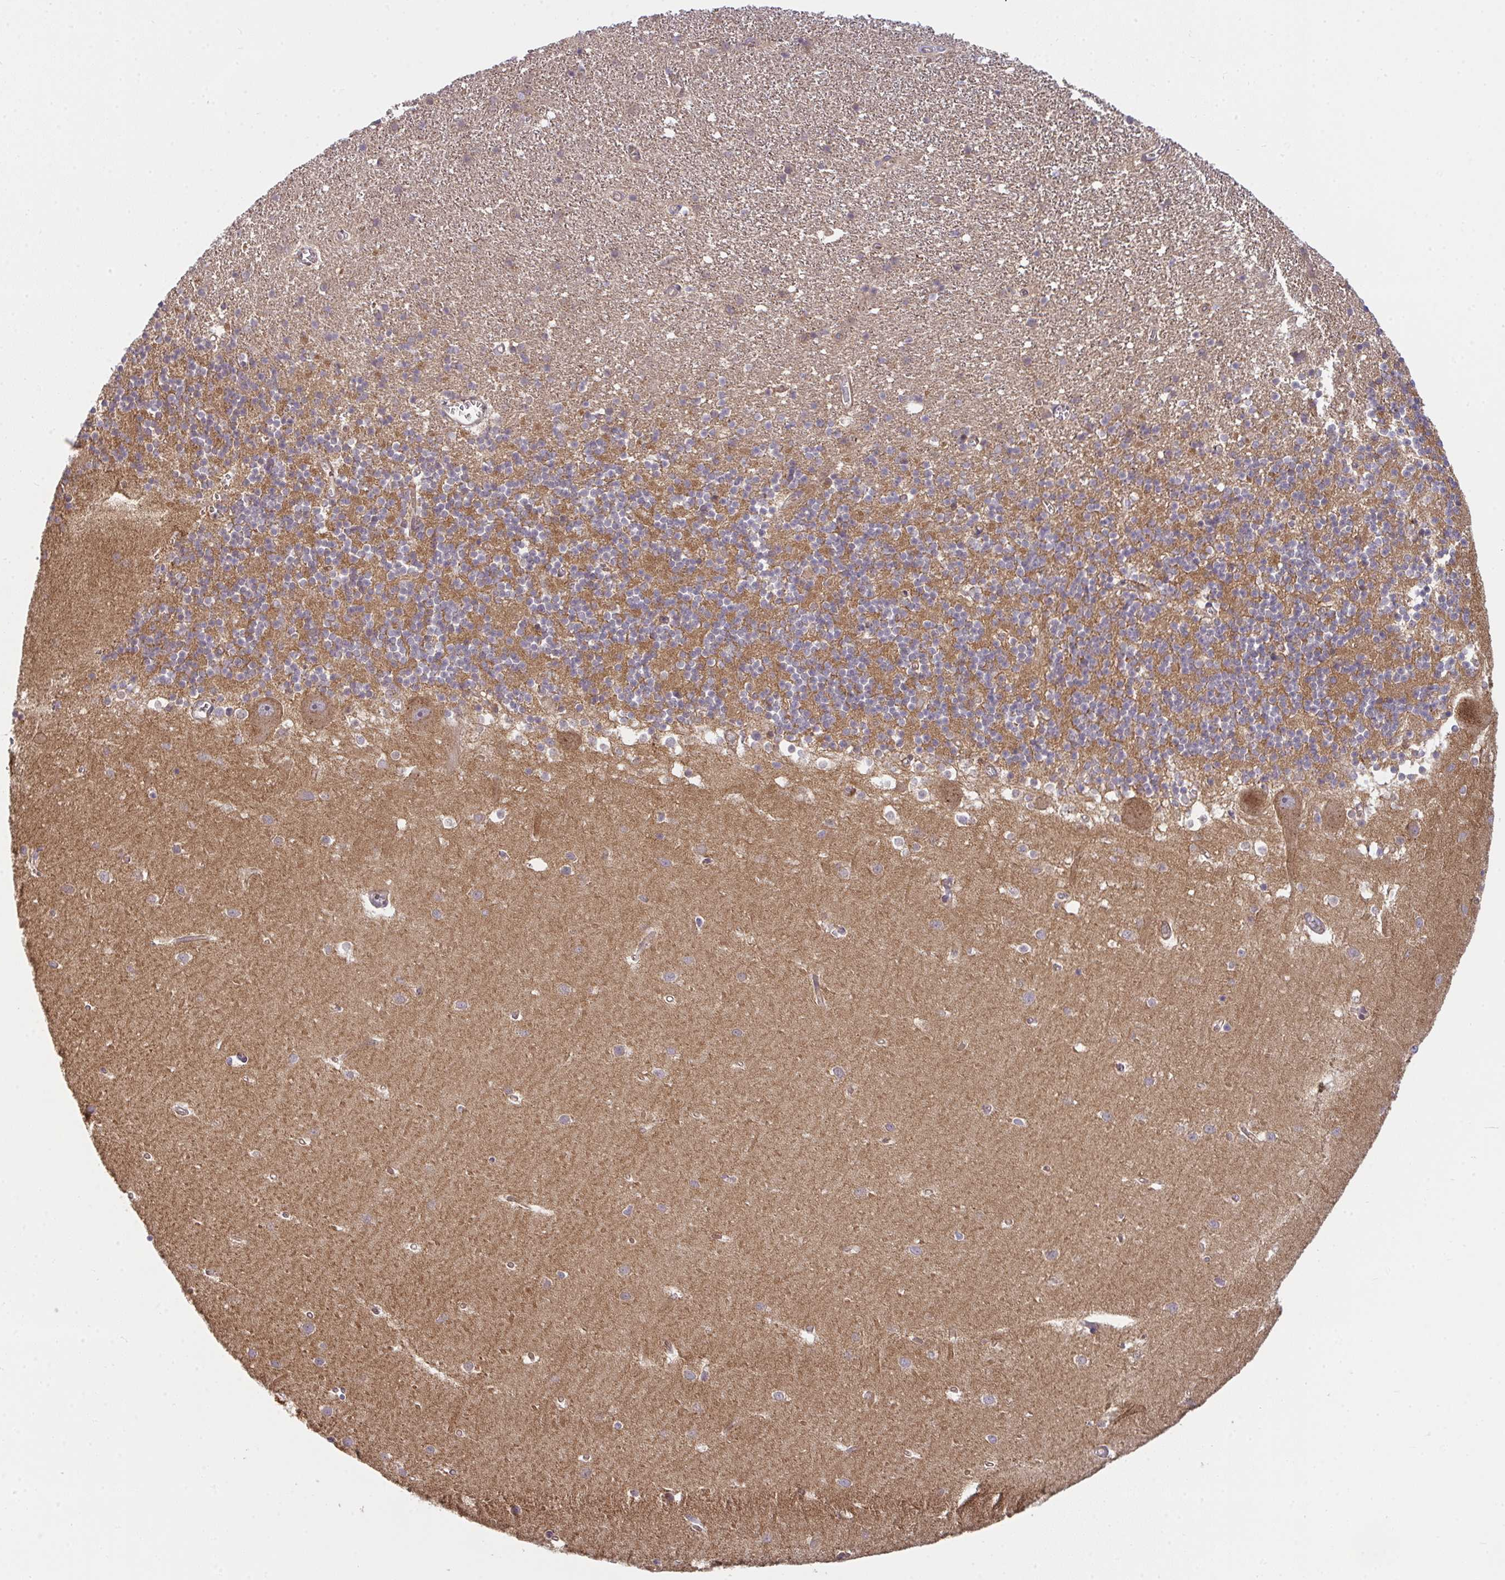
{"staining": {"intensity": "moderate", "quantity": "25%-75%", "location": "cytoplasmic/membranous"}, "tissue": "cerebellum", "cell_type": "Cells in granular layer", "image_type": "normal", "snomed": [{"axis": "morphology", "description": "Normal tissue, NOS"}, {"axis": "topography", "description": "Cerebellum"}], "caption": "Normal cerebellum exhibits moderate cytoplasmic/membranous positivity in approximately 25%-75% of cells in granular layer.", "gene": "CASP9", "patient": {"sex": "male", "age": 54}}